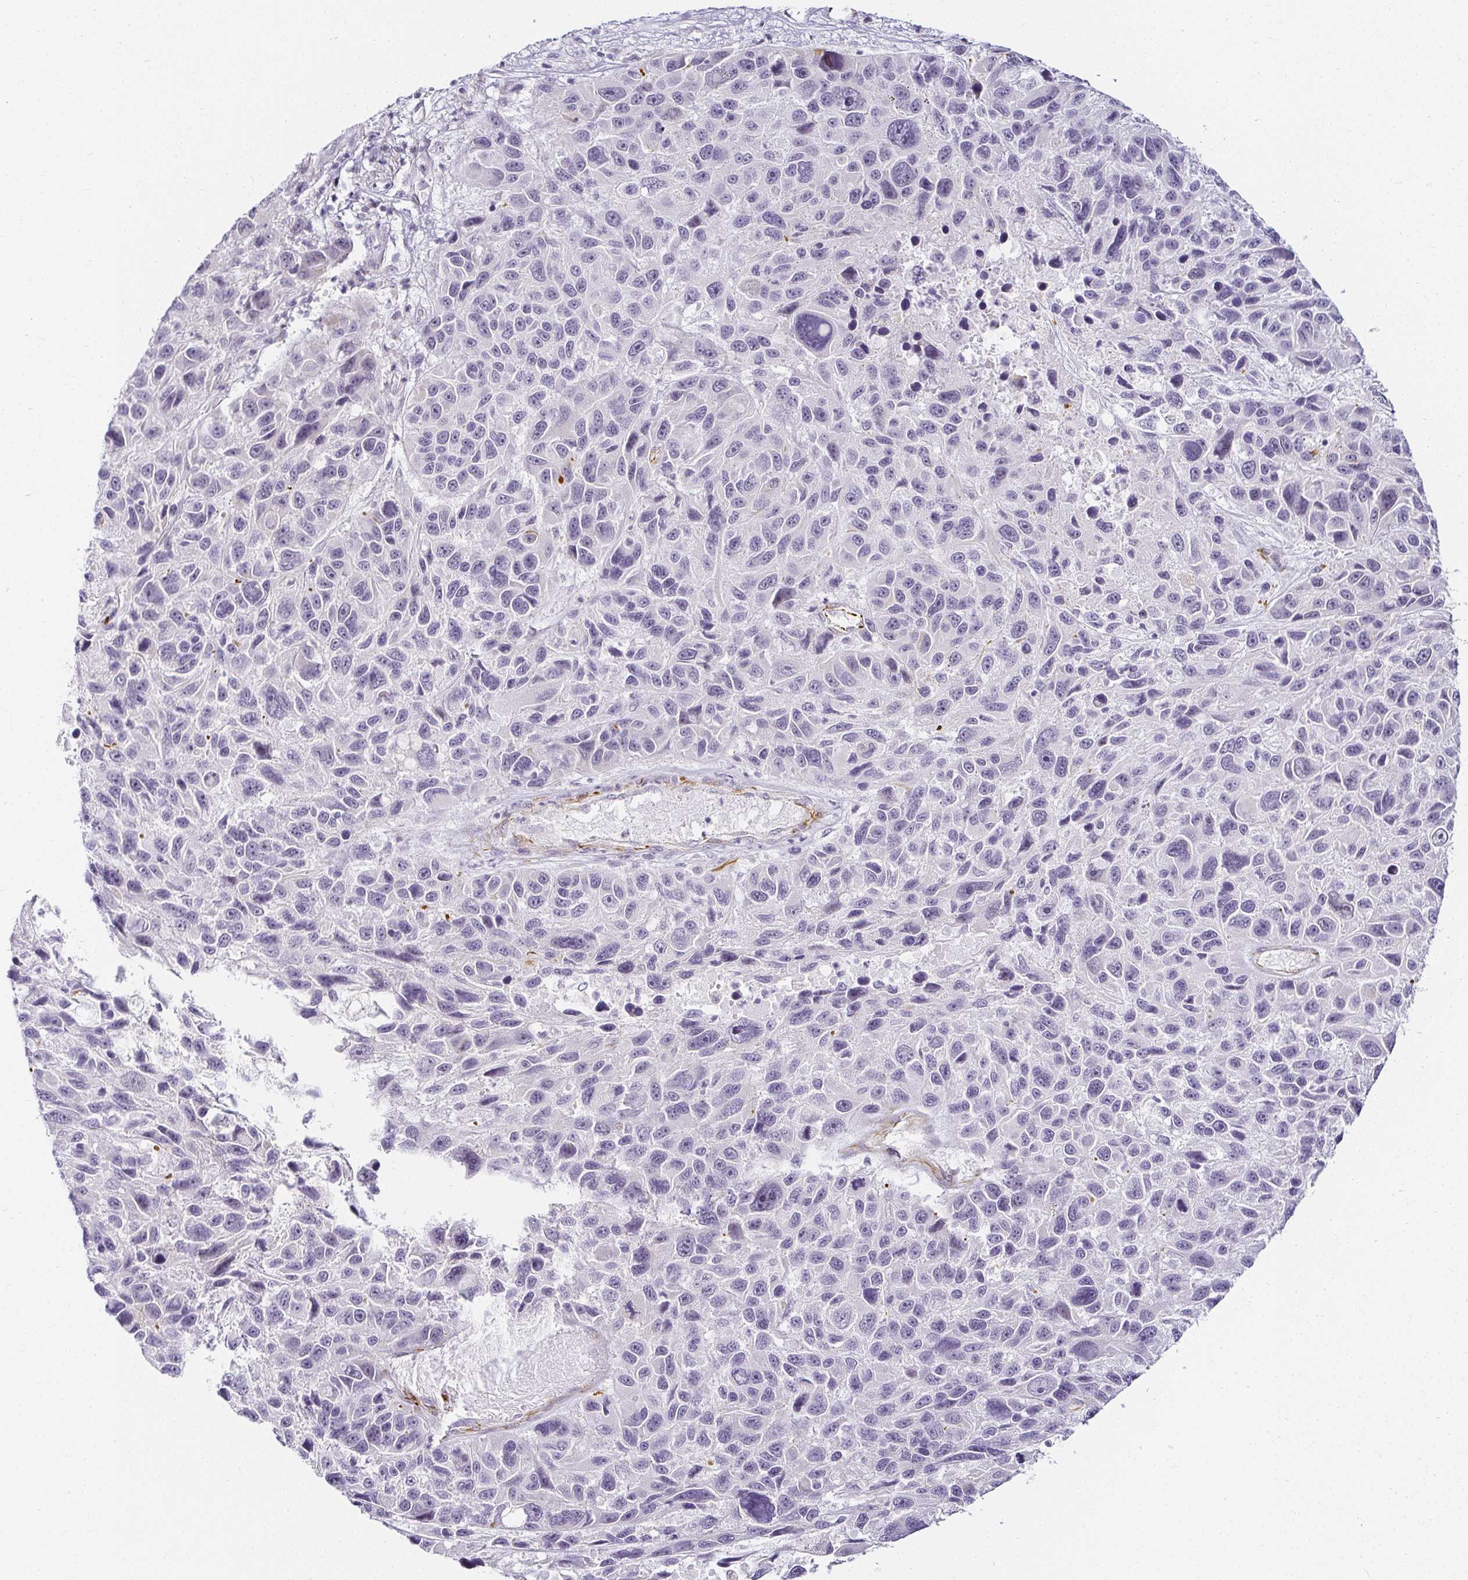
{"staining": {"intensity": "negative", "quantity": "none", "location": "none"}, "tissue": "melanoma", "cell_type": "Tumor cells", "image_type": "cancer", "snomed": [{"axis": "morphology", "description": "Malignant melanoma, NOS"}, {"axis": "topography", "description": "Skin"}], "caption": "High power microscopy micrograph of an immunohistochemistry micrograph of melanoma, revealing no significant staining in tumor cells.", "gene": "ACAN", "patient": {"sex": "male", "age": 53}}